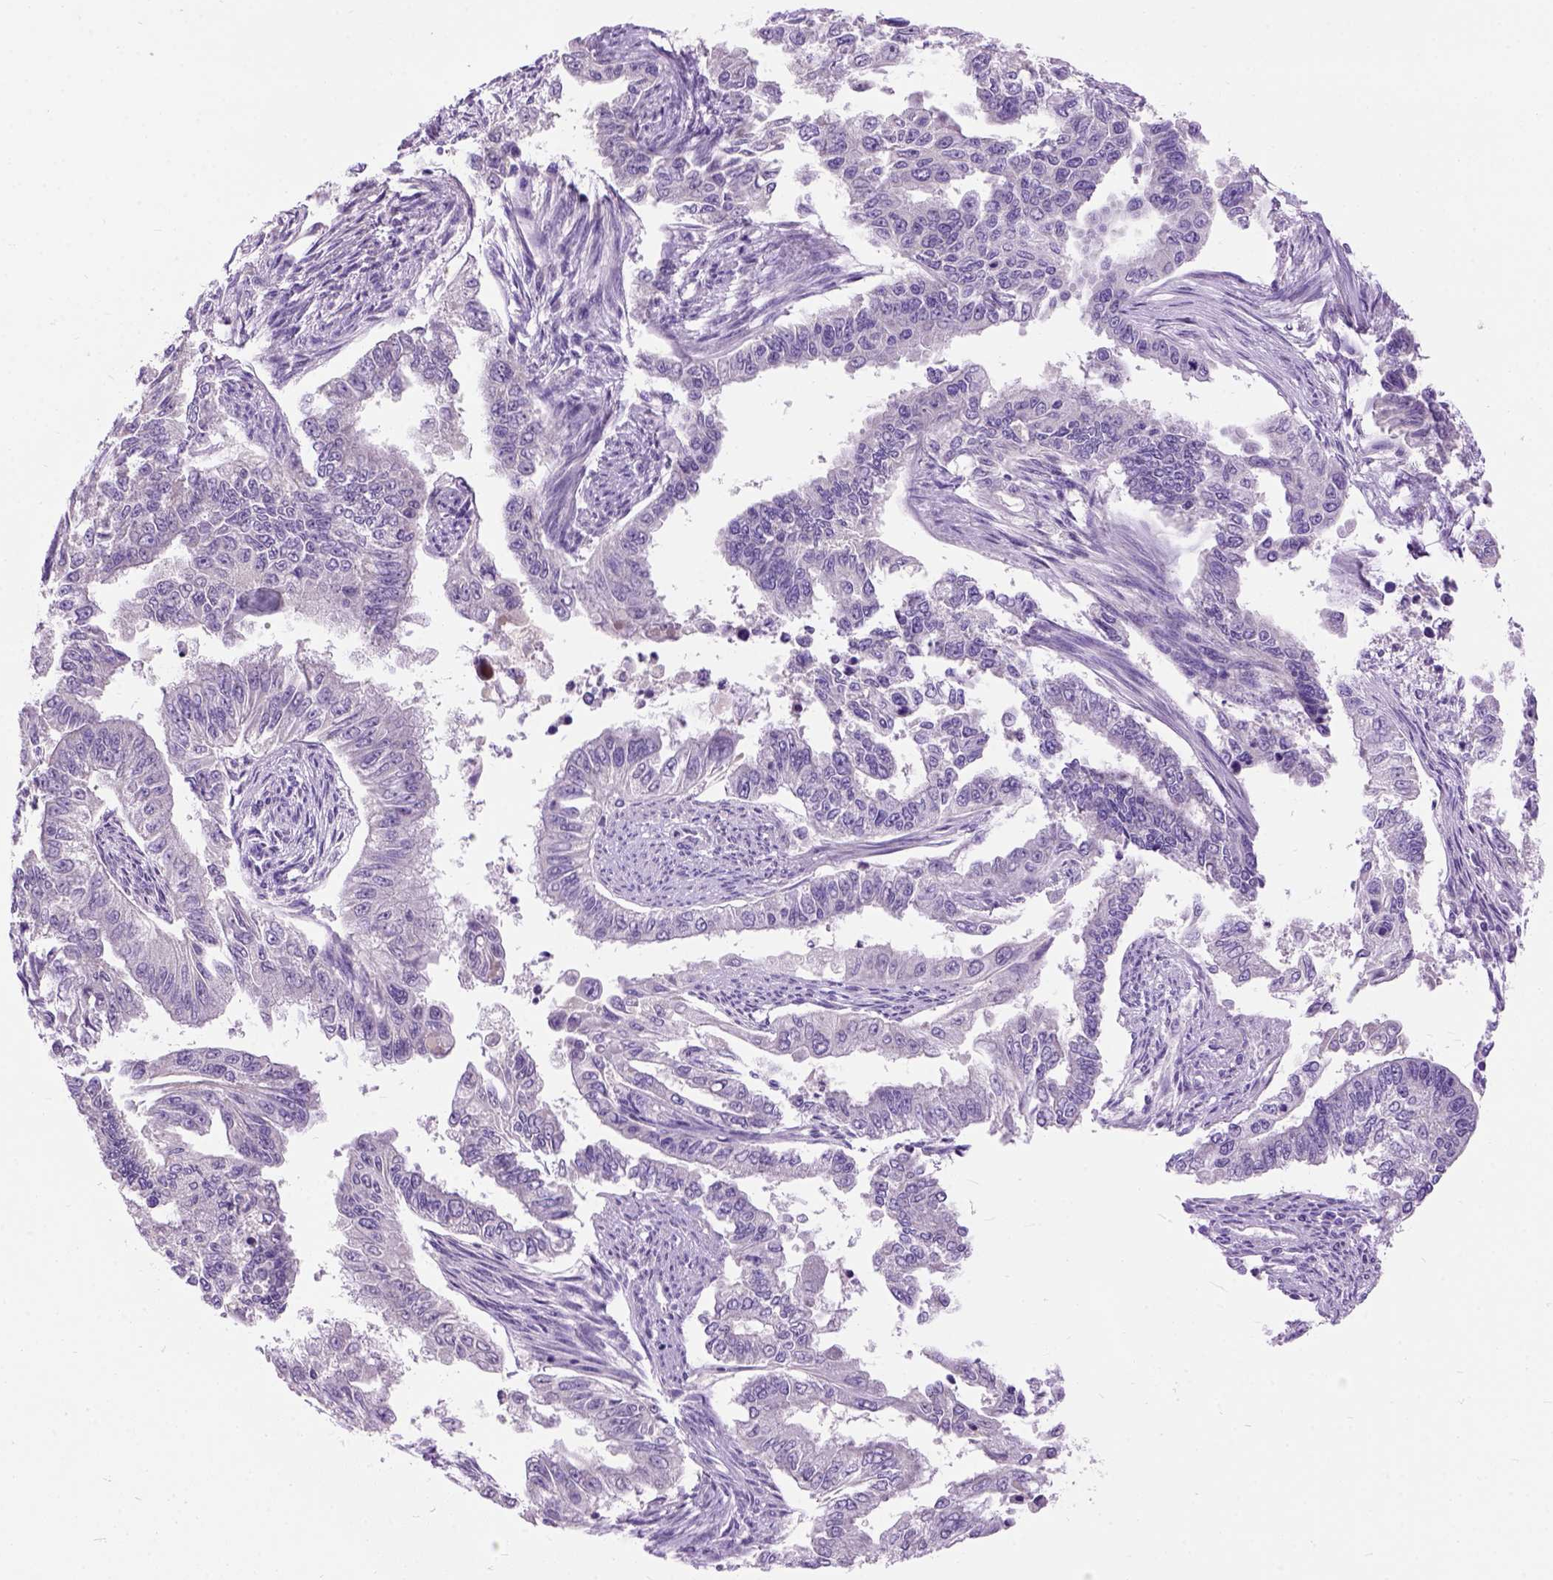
{"staining": {"intensity": "negative", "quantity": "none", "location": "none"}, "tissue": "endometrial cancer", "cell_type": "Tumor cells", "image_type": "cancer", "snomed": [{"axis": "morphology", "description": "Adenocarcinoma, NOS"}, {"axis": "topography", "description": "Uterus"}], "caption": "Tumor cells show no significant positivity in adenocarcinoma (endometrial).", "gene": "MAPT", "patient": {"sex": "female", "age": 59}}